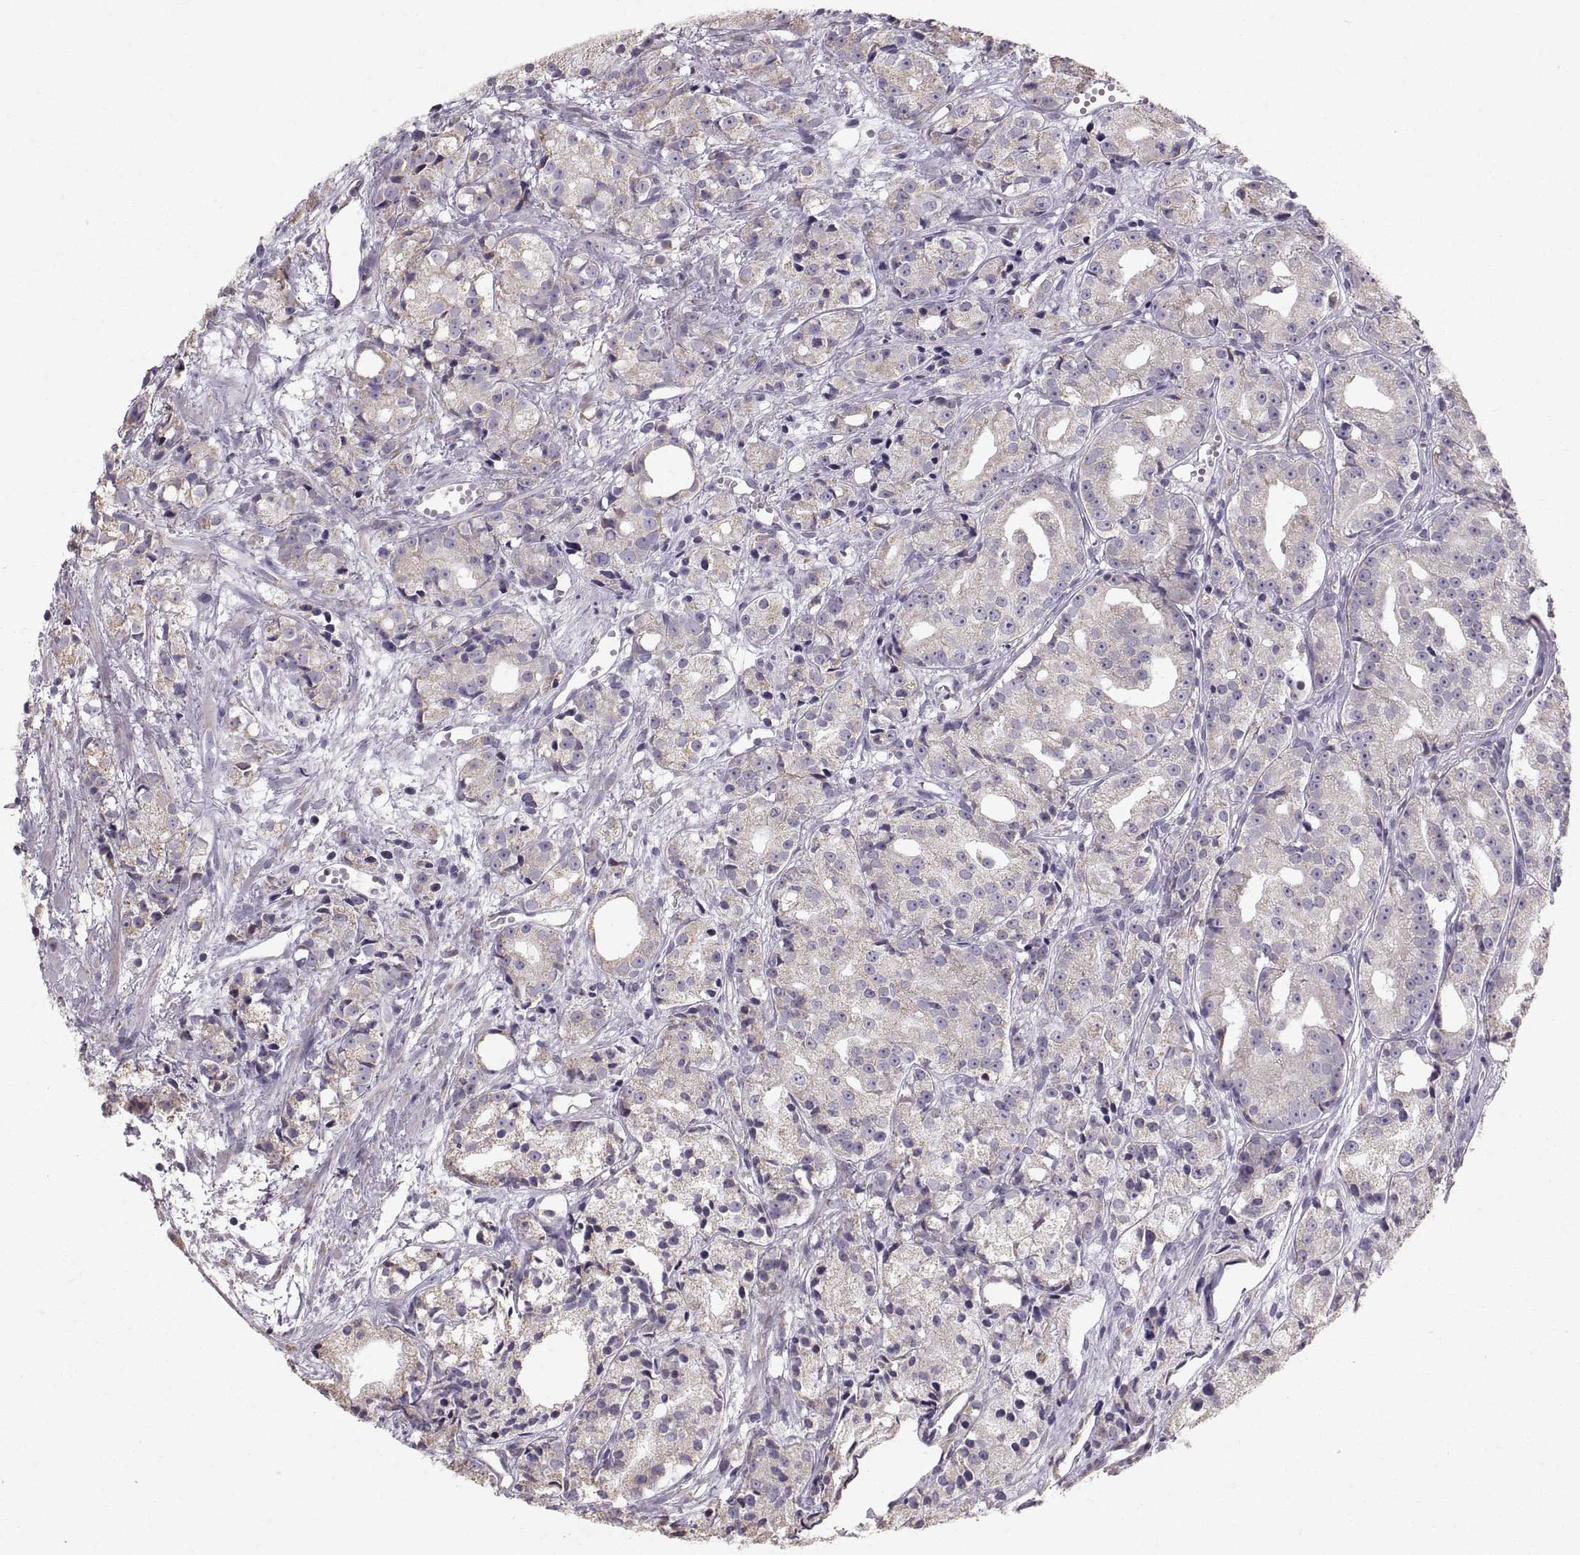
{"staining": {"intensity": "weak", "quantity": "25%-75%", "location": "cytoplasmic/membranous"}, "tissue": "prostate cancer", "cell_type": "Tumor cells", "image_type": "cancer", "snomed": [{"axis": "morphology", "description": "Adenocarcinoma, Medium grade"}, {"axis": "topography", "description": "Prostate"}], "caption": "Tumor cells show low levels of weak cytoplasmic/membranous positivity in approximately 25%-75% of cells in human prostate medium-grade adenocarcinoma. Using DAB (brown) and hematoxylin (blue) stains, captured at high magnification using brightfield microscopy.", "gene": "STMND1", "patient": {"sex": "male", "age": 74}}